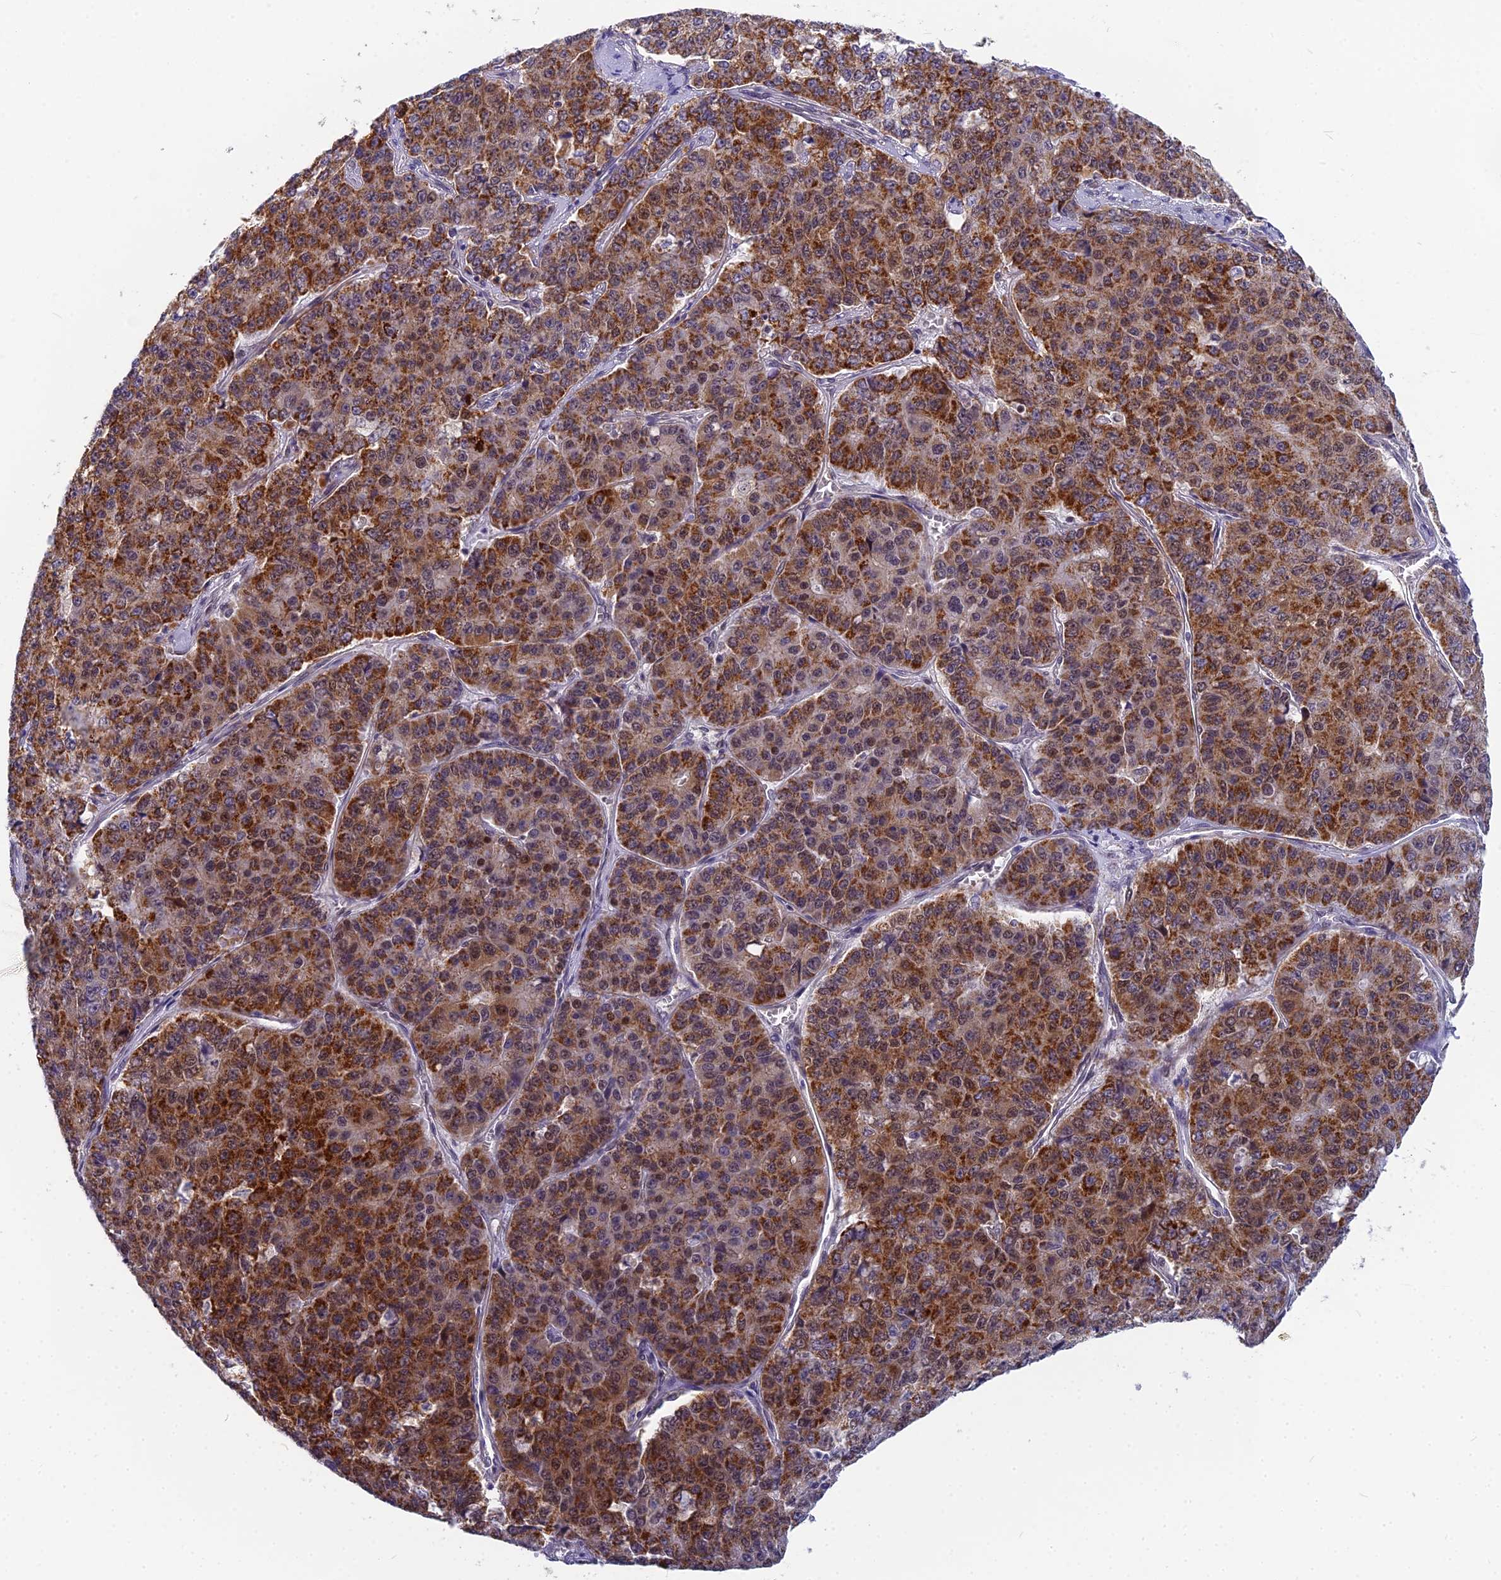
{"staining": {"intensity": "strong", "quantity": ">75%", "location": "cytoplasmic/membranous"}, "tissue": "pancreatic cancer", "cell_type": "Tumor cells", "image_type": "cancer", "snomed": [{"axis": "morphology", "description": "Adenocarcinoma, NOS"}, {"axis": "topography", "description": "Pancreas"}], "caption": "A photomicrograph of human adenocarcinoma (pancreatic) stained for a protein displays strong cytoplasmic/membranous brown staining in tumor cells.", "gene": "CMC1", "patient": {"sex": "male", "age": 50}}